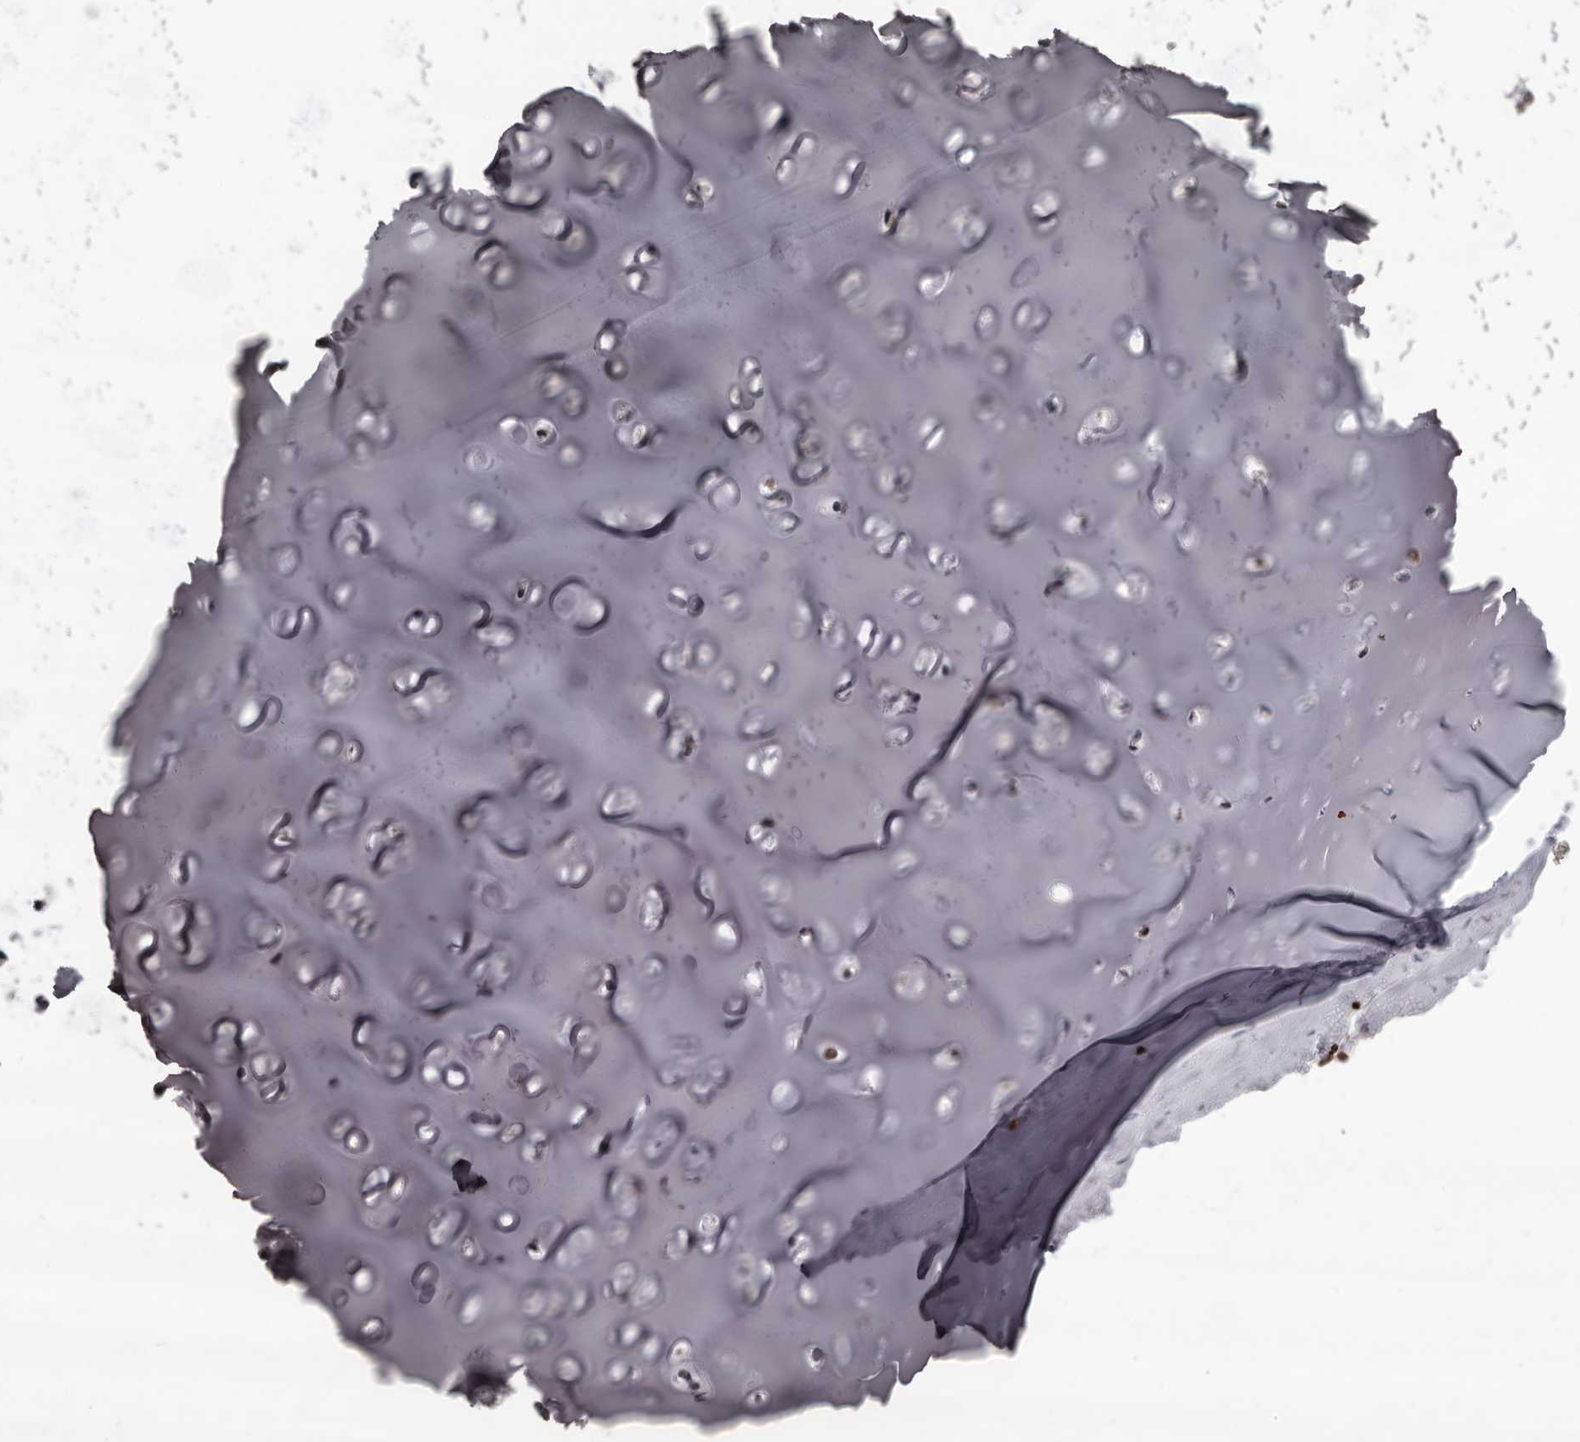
{"staining": {"intensity": "negative", "quantity": "none", "location": "none"}, "tissue": "soft tissue", "cell_type": "Chondrocytes", "image_type": "normal", "snomed": [{"axis": "morphology", "description": "Normal tissue, NOS"}, {"axis": "morphology", "description": "Basal cell carcinoma"}, {"axis": "topography", "description": "Cartilage tissue"}, {"axis": "topography", "description": "Nasopharynx"}, {"axis": "topography", "description": "Oral tissue"}], "caption": "IHC of benign soft tissue exhibits no expression in chondrocytes.", "gene": "AHR", "patient": {"sex": "female", "age": 77}}